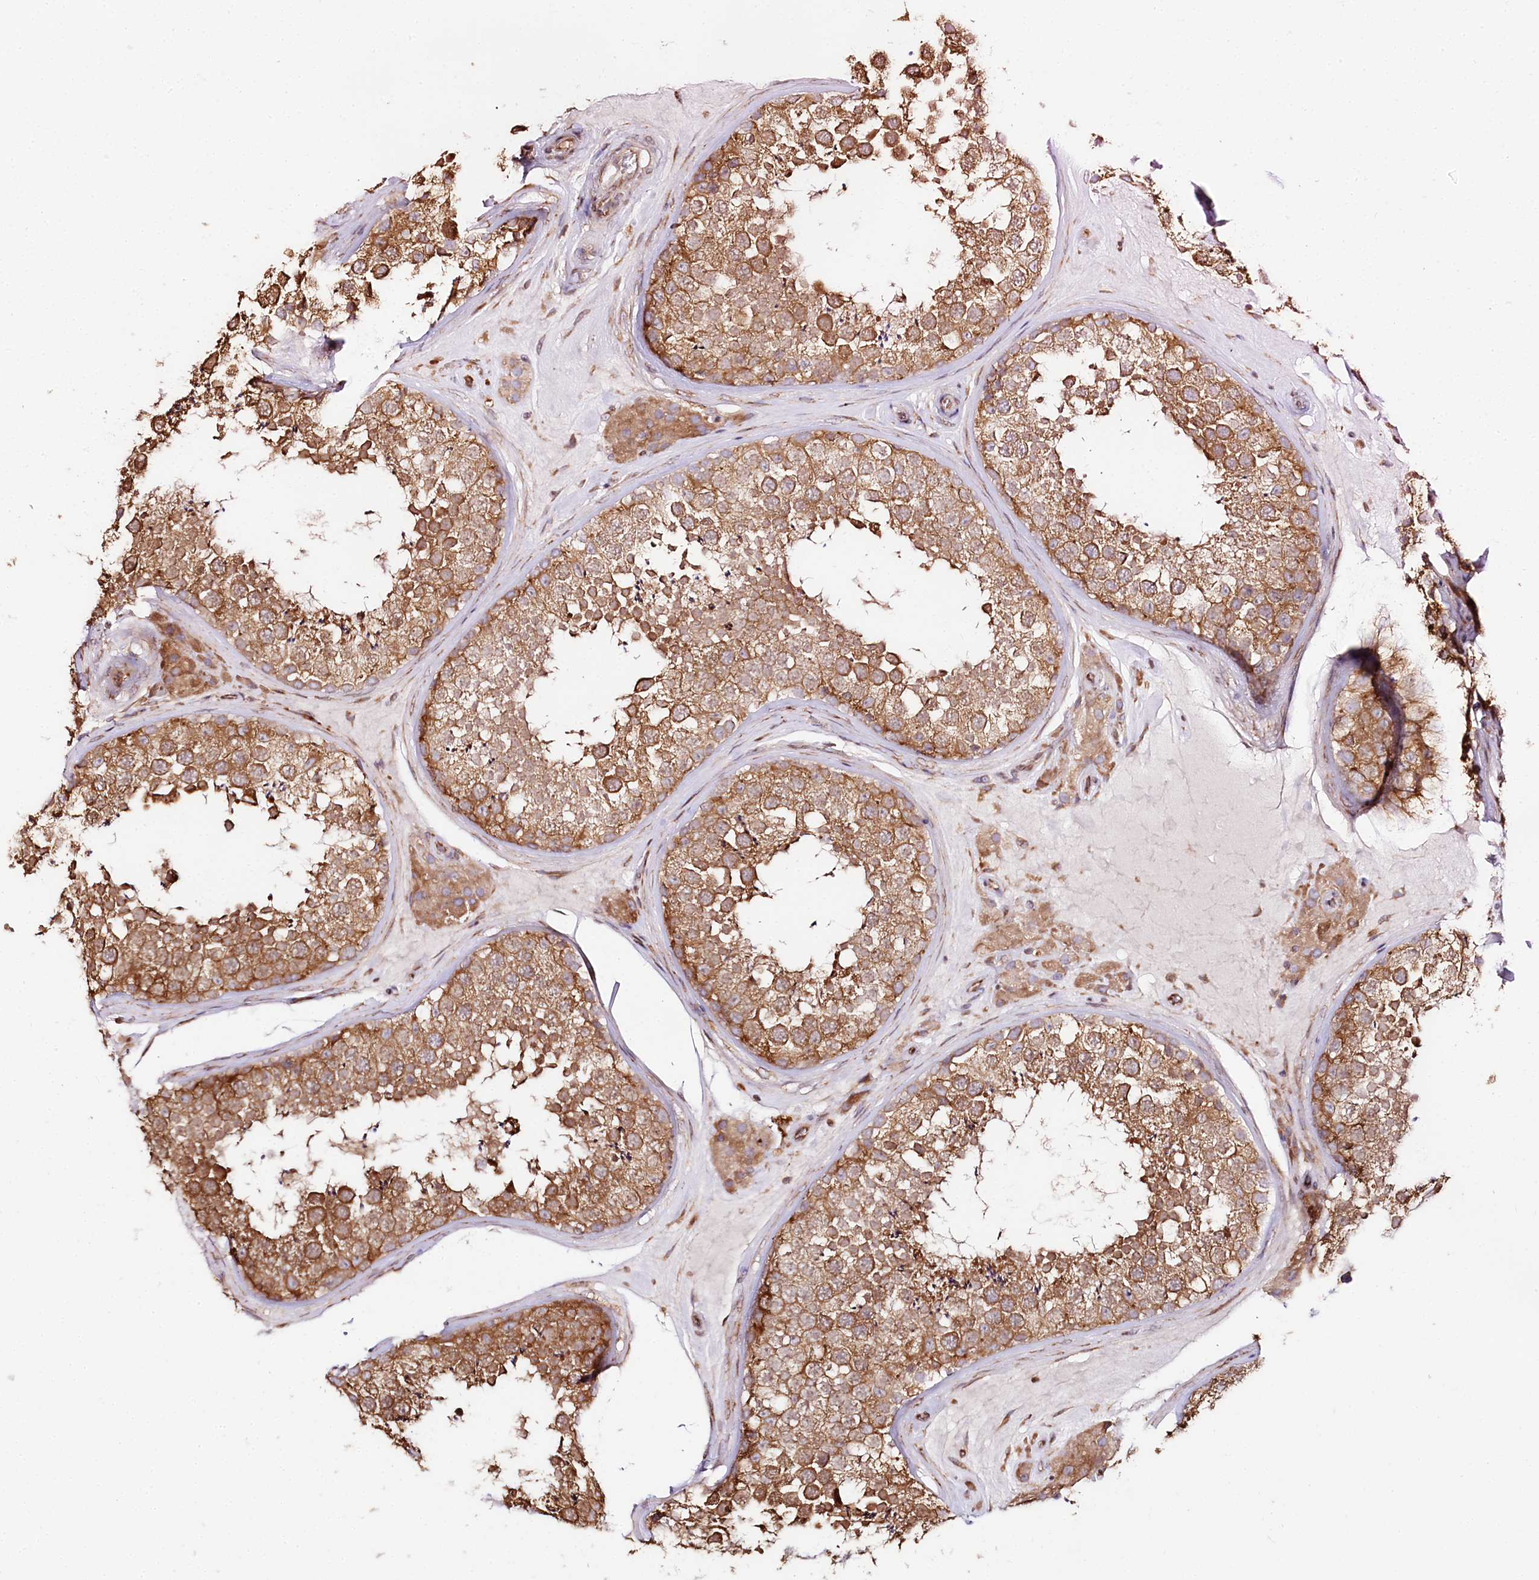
{"staining": {"intensity": "moderate", "quantity": ">75%", "location": "cytoplasmic/membranous"}, "tissue": "testis", "cell_type": "Cells in seminiferous ducts", "image_type": "normal", "snomed": [{"axis": "morphology", "description": "Normal tissue, NOS"}, {"axis": "topography", "description": "Testis"}], "caption": "The histopathology image demonstrates a brown stain indicating the presence of a protein in the cytoplasmic/membranous of cells in seminiferous ducts in testis. (Brightfield microscopy of DAB IHC at high magnification).", "gene": "CNPY2", "patient": {"sex": "male", "age": 46}}